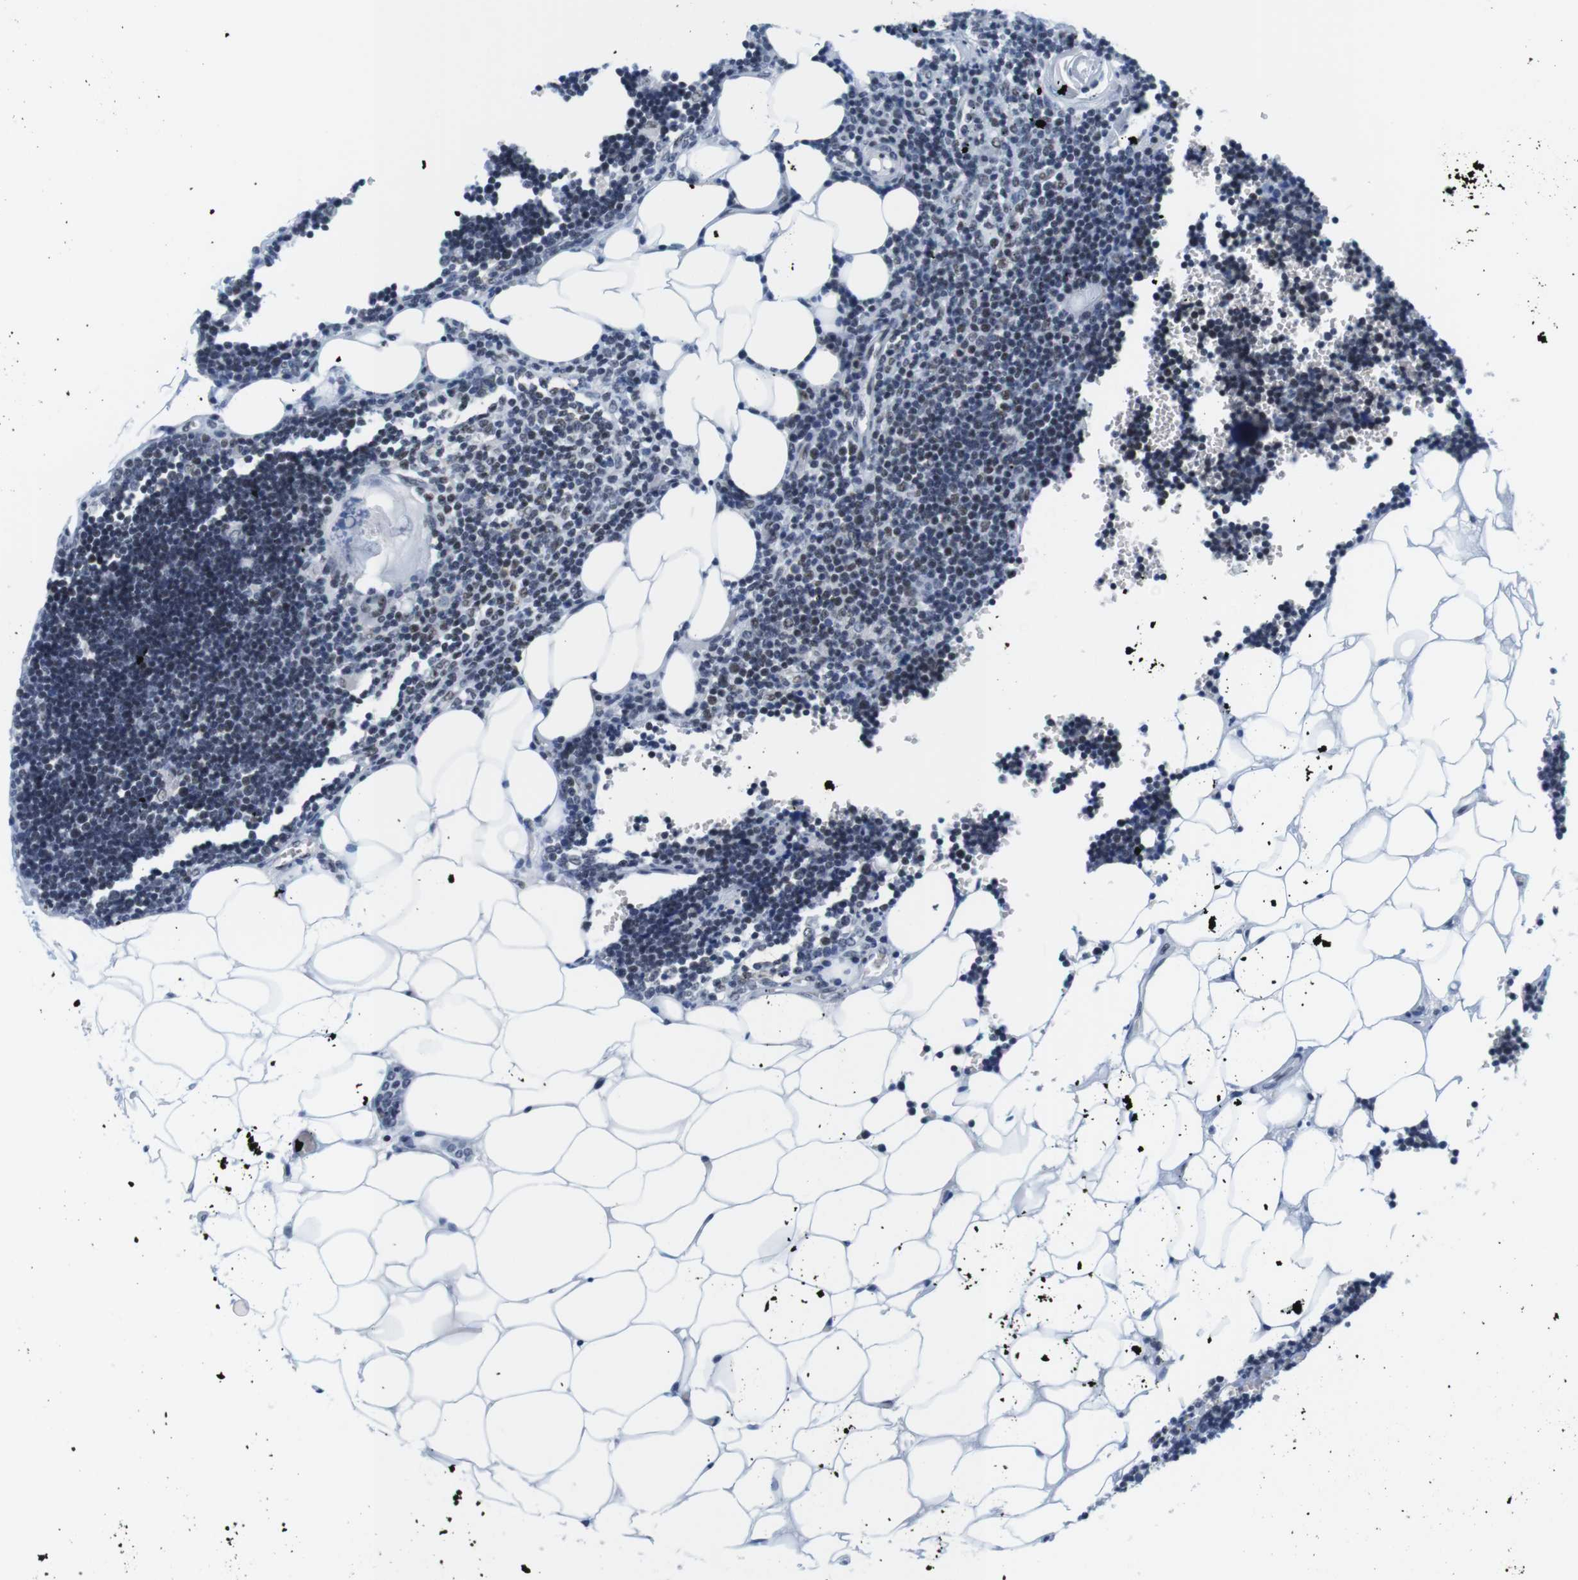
{"staining": {"intensity": "weak", "quantity": "25%-75%", "location": "nuclear"}, "tissue": "lymph node", "cell_type": "Germinal center cells", "image_type": "normal", "snomed": [{"axis": "morphology", "description": "Normal tissue, NOS"}, {"axis": "topography", "description": "Lymph node"}], "caption": "Lymph node stained for a protein reveals weak nuclear positivity in germinal center cells. (IHC, brightfield microscopy, high magnification).", "gene": "IFI16", "patient": {"sex": "male", "age": 33}}